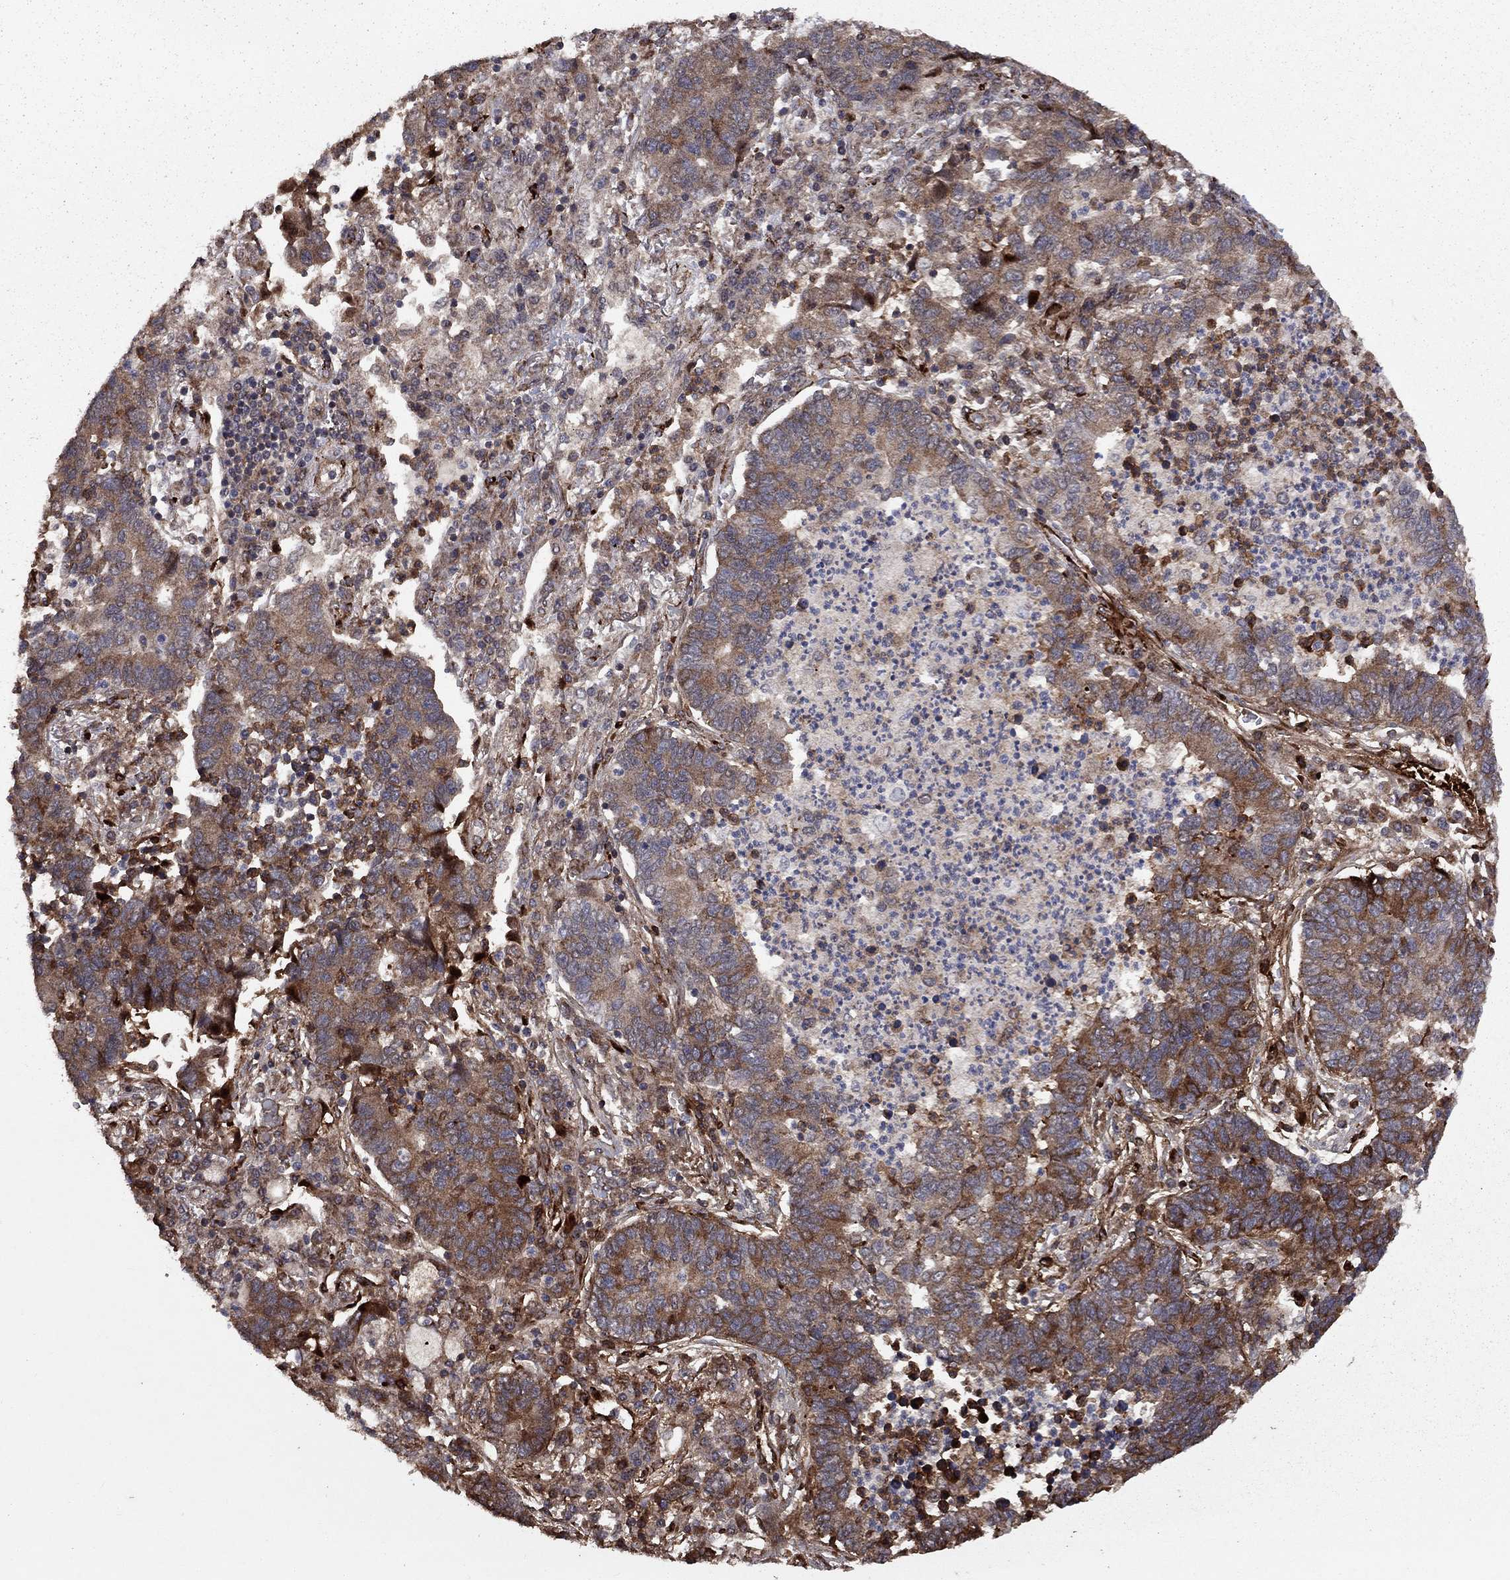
{"staining": {"intensity": "strong", "quantity": "25%-75%", "location": "cytoplasmic/membranous"}, "tissue": "lung cancer", "cell_type": "Tumor cells", "image_type": "cancer", "snomed": [{"axis": "morphology", "description": "Adenocarcinoma, NOS"}, {"axis": "topography", "description": "Lung"}], "caption": "Human lung cancer stained for a protein (brown) shows strong cytoplasmic/membranous positive positivity in approximately 25%-75% of tumor cells.", "gene": "COL18A1", "patient": {"sex": "female", "age": 57}}